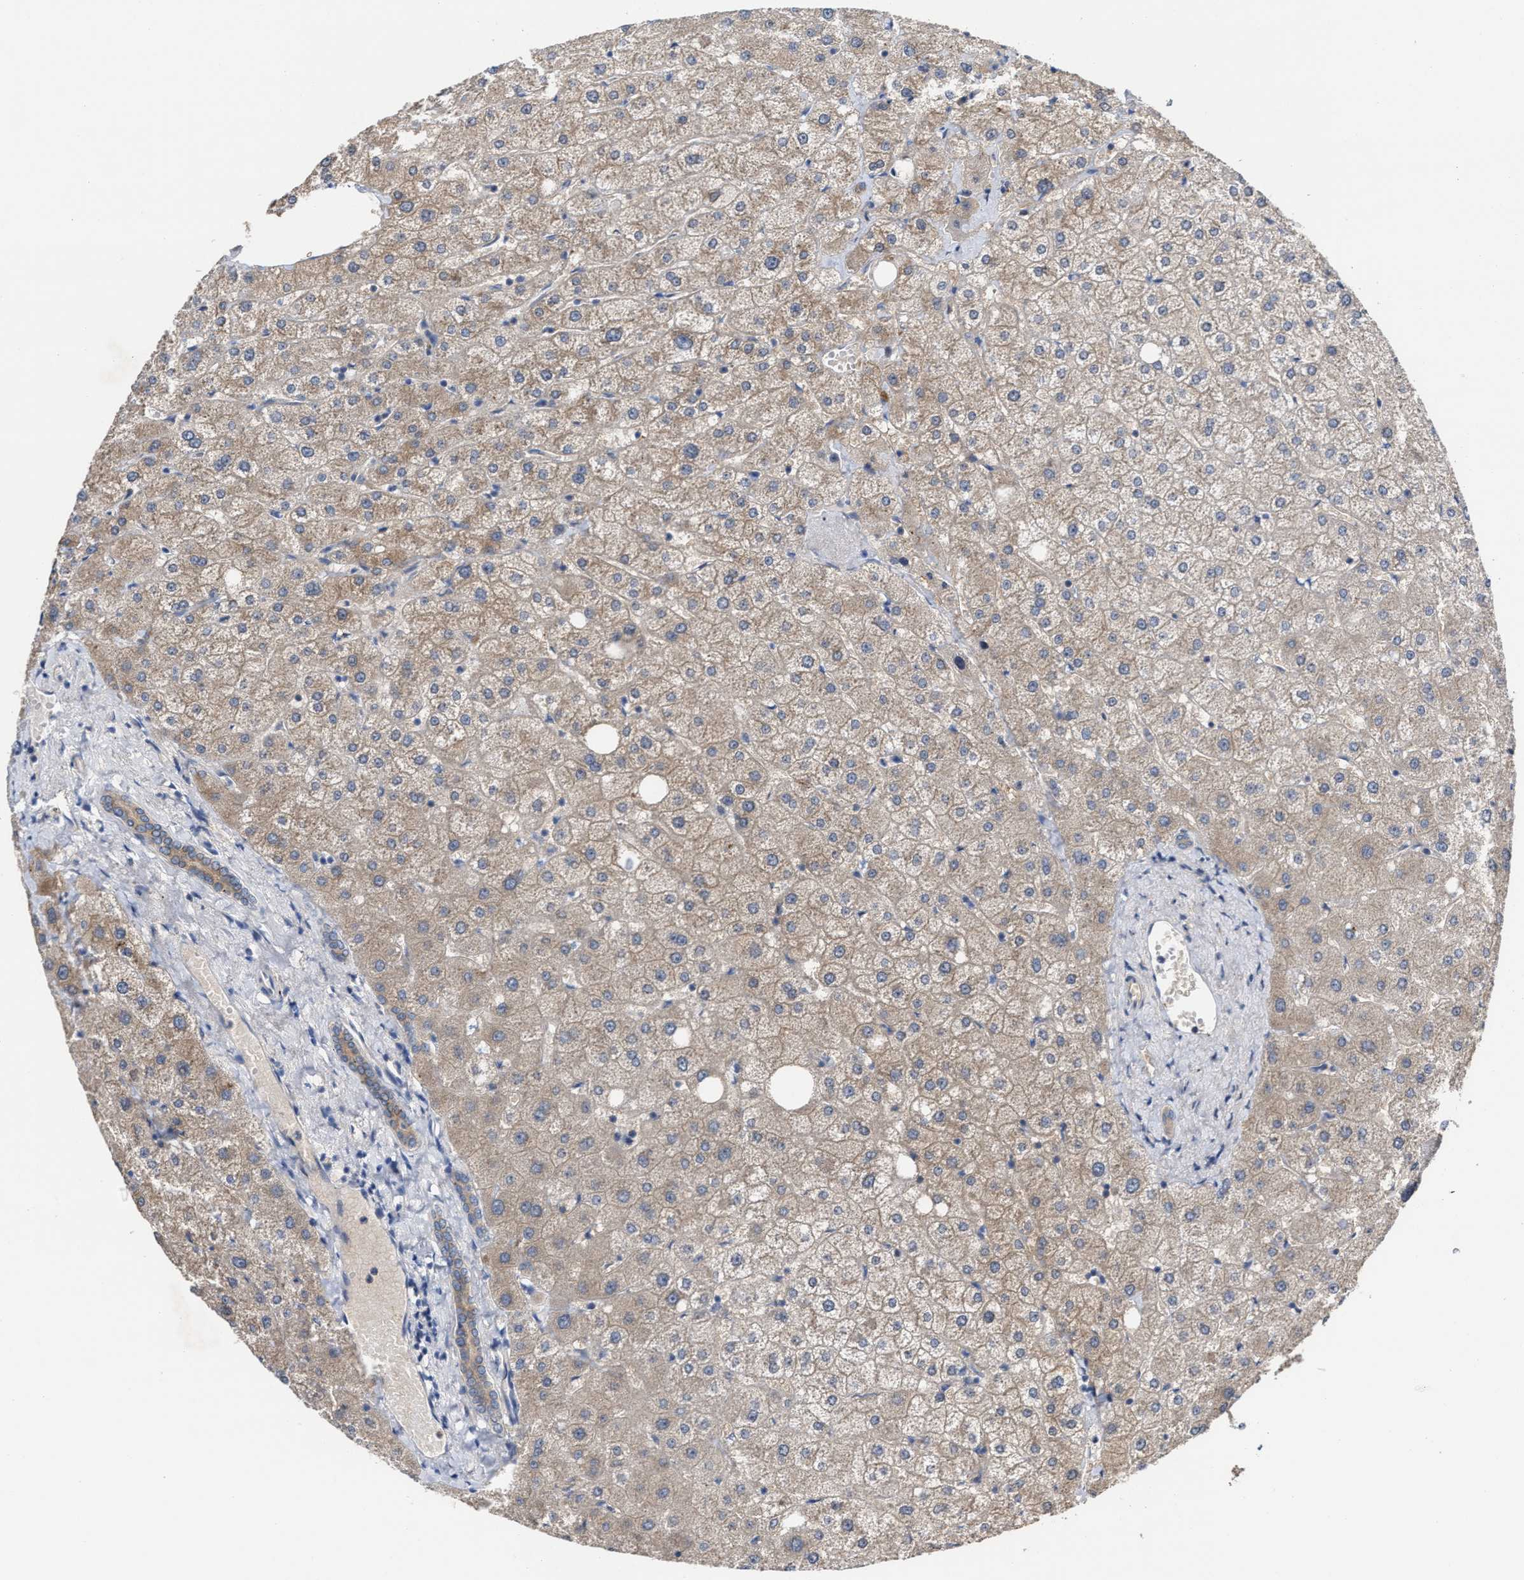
{"staining": {"intensity": "weak", "quantity": ">75%", "location": "cytoplasmic/membranous"}, "tissue": "liver", "cell_type": "Cholangiocytes", "image_type": "normal", "snomed": [{"axis": "morphology", "description": "Normal tissue, NOS"}, {"axis": "topography", "description": "Liver"}], "caption": "Liver stained with immunohistochemistry (IHC) reveals weak cytoplasmic/membranous staining in approximately >75% of cholangiocytes. (DAB (3,3'-diaminobenzidine) IHC with brightfield microscopy, high magnification).", "gene": "BBLN", "patient": {"sex": "male", "age": 73}}